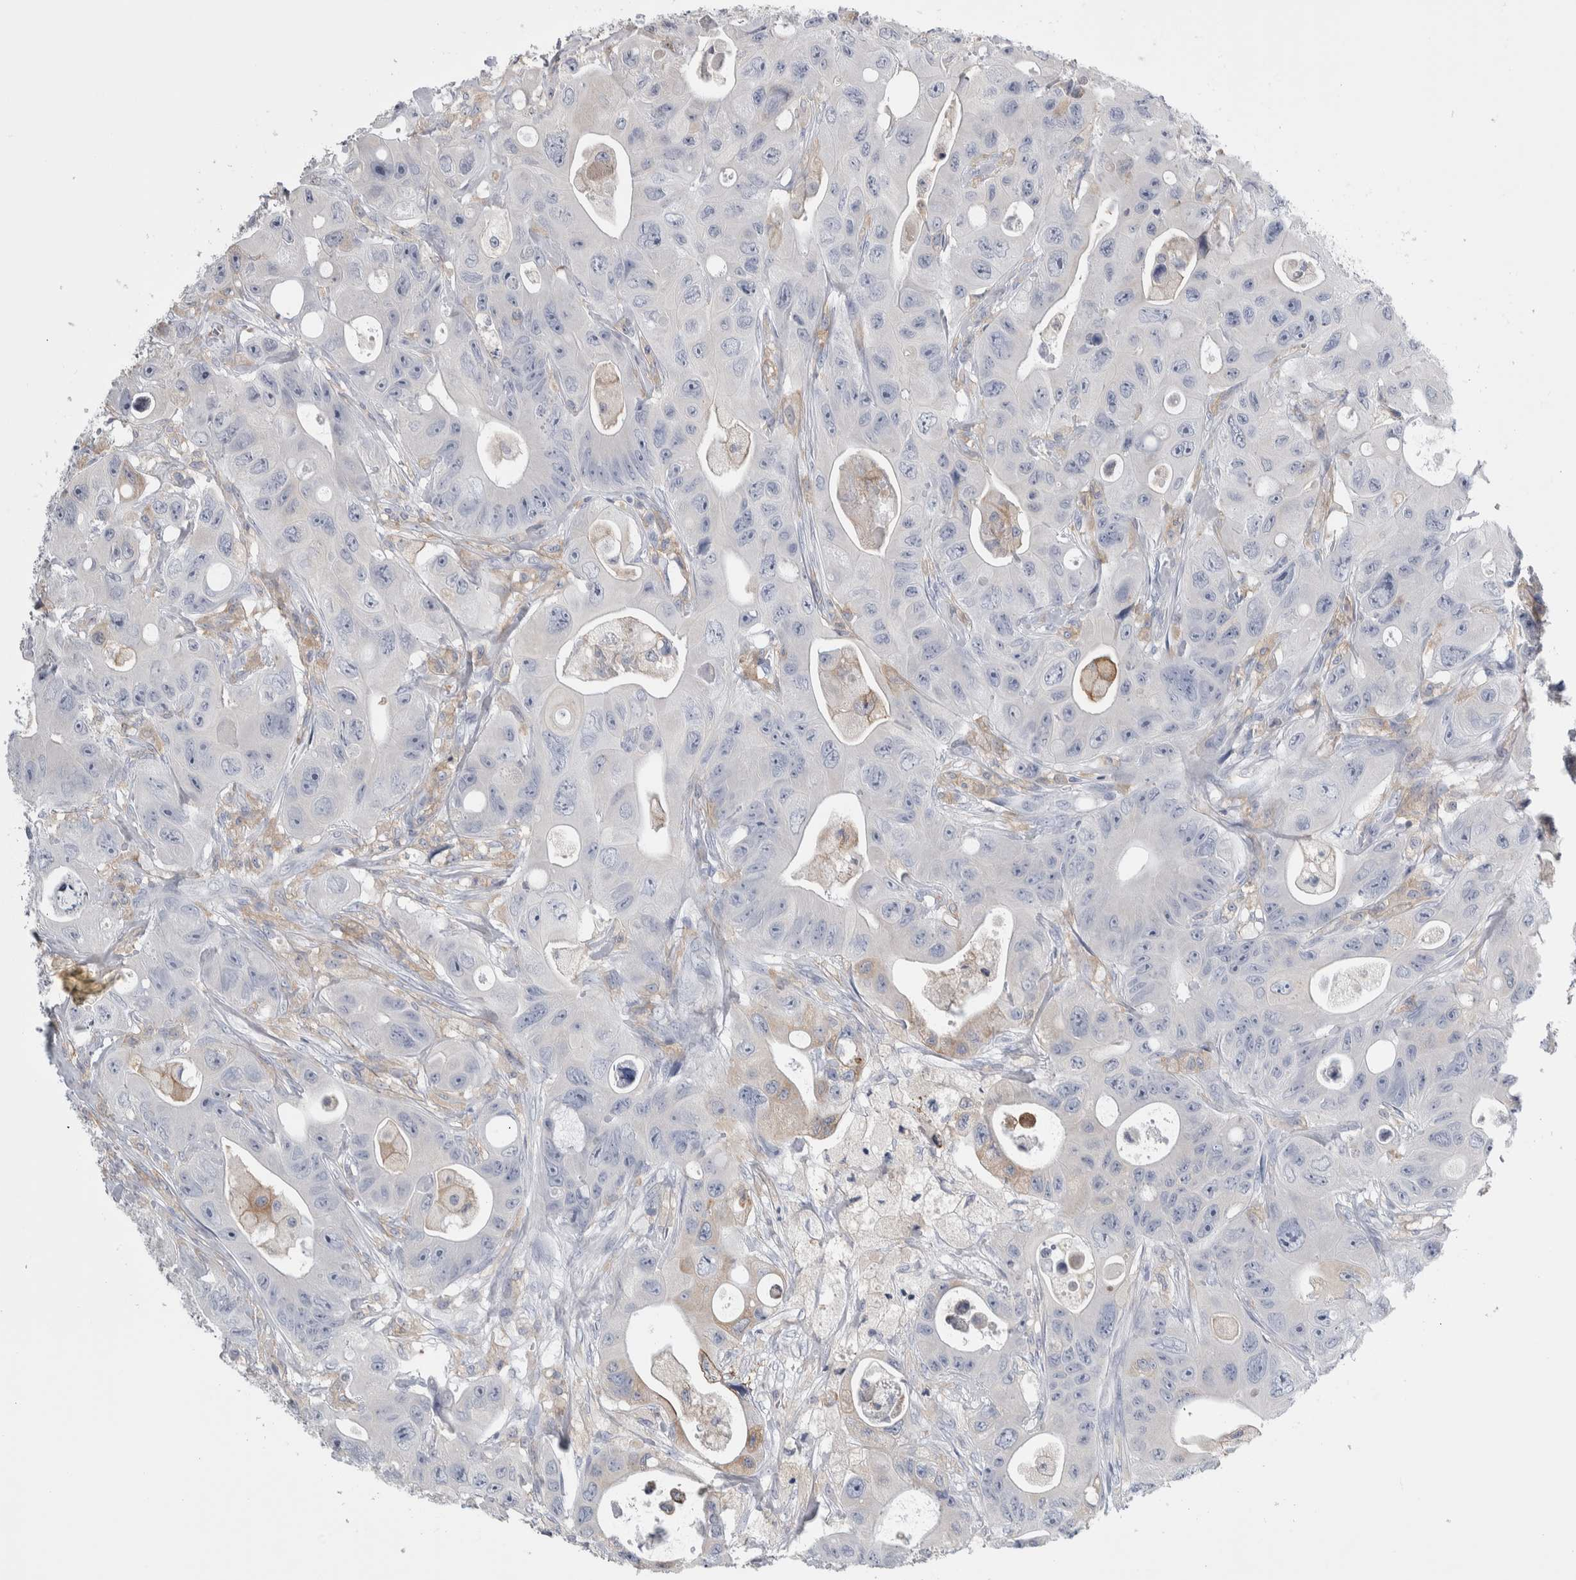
{"staining": {"intensity": "negative", "quantity": "none", "location": "none"}, "tissue": "colorectal cancer", "cell_type": "Tumor cells", "image_type": "cancer", "snomed": [{"axis": "morphology", "description": "Adenocarcinoma, NOS"}, {"axis": "topography", "description": "Colon"}], "caption": "Immunohistochemistry (IHC) image of neoplastic tissue: human adenocarcinoma (colorectal) stained with DAB (3,3'-diaminobenzidine) exhibits no significant protein expression in tumor cells. (Stains: DAB (3,3'-diaminobenzidine) immunohistochemistry (IHC) with hematoxylin counter stain, Microscopy: brightfield microscopy at high magnification).", "gene": "SKAP2", "patient": {"sex": "female", "age": 46}}